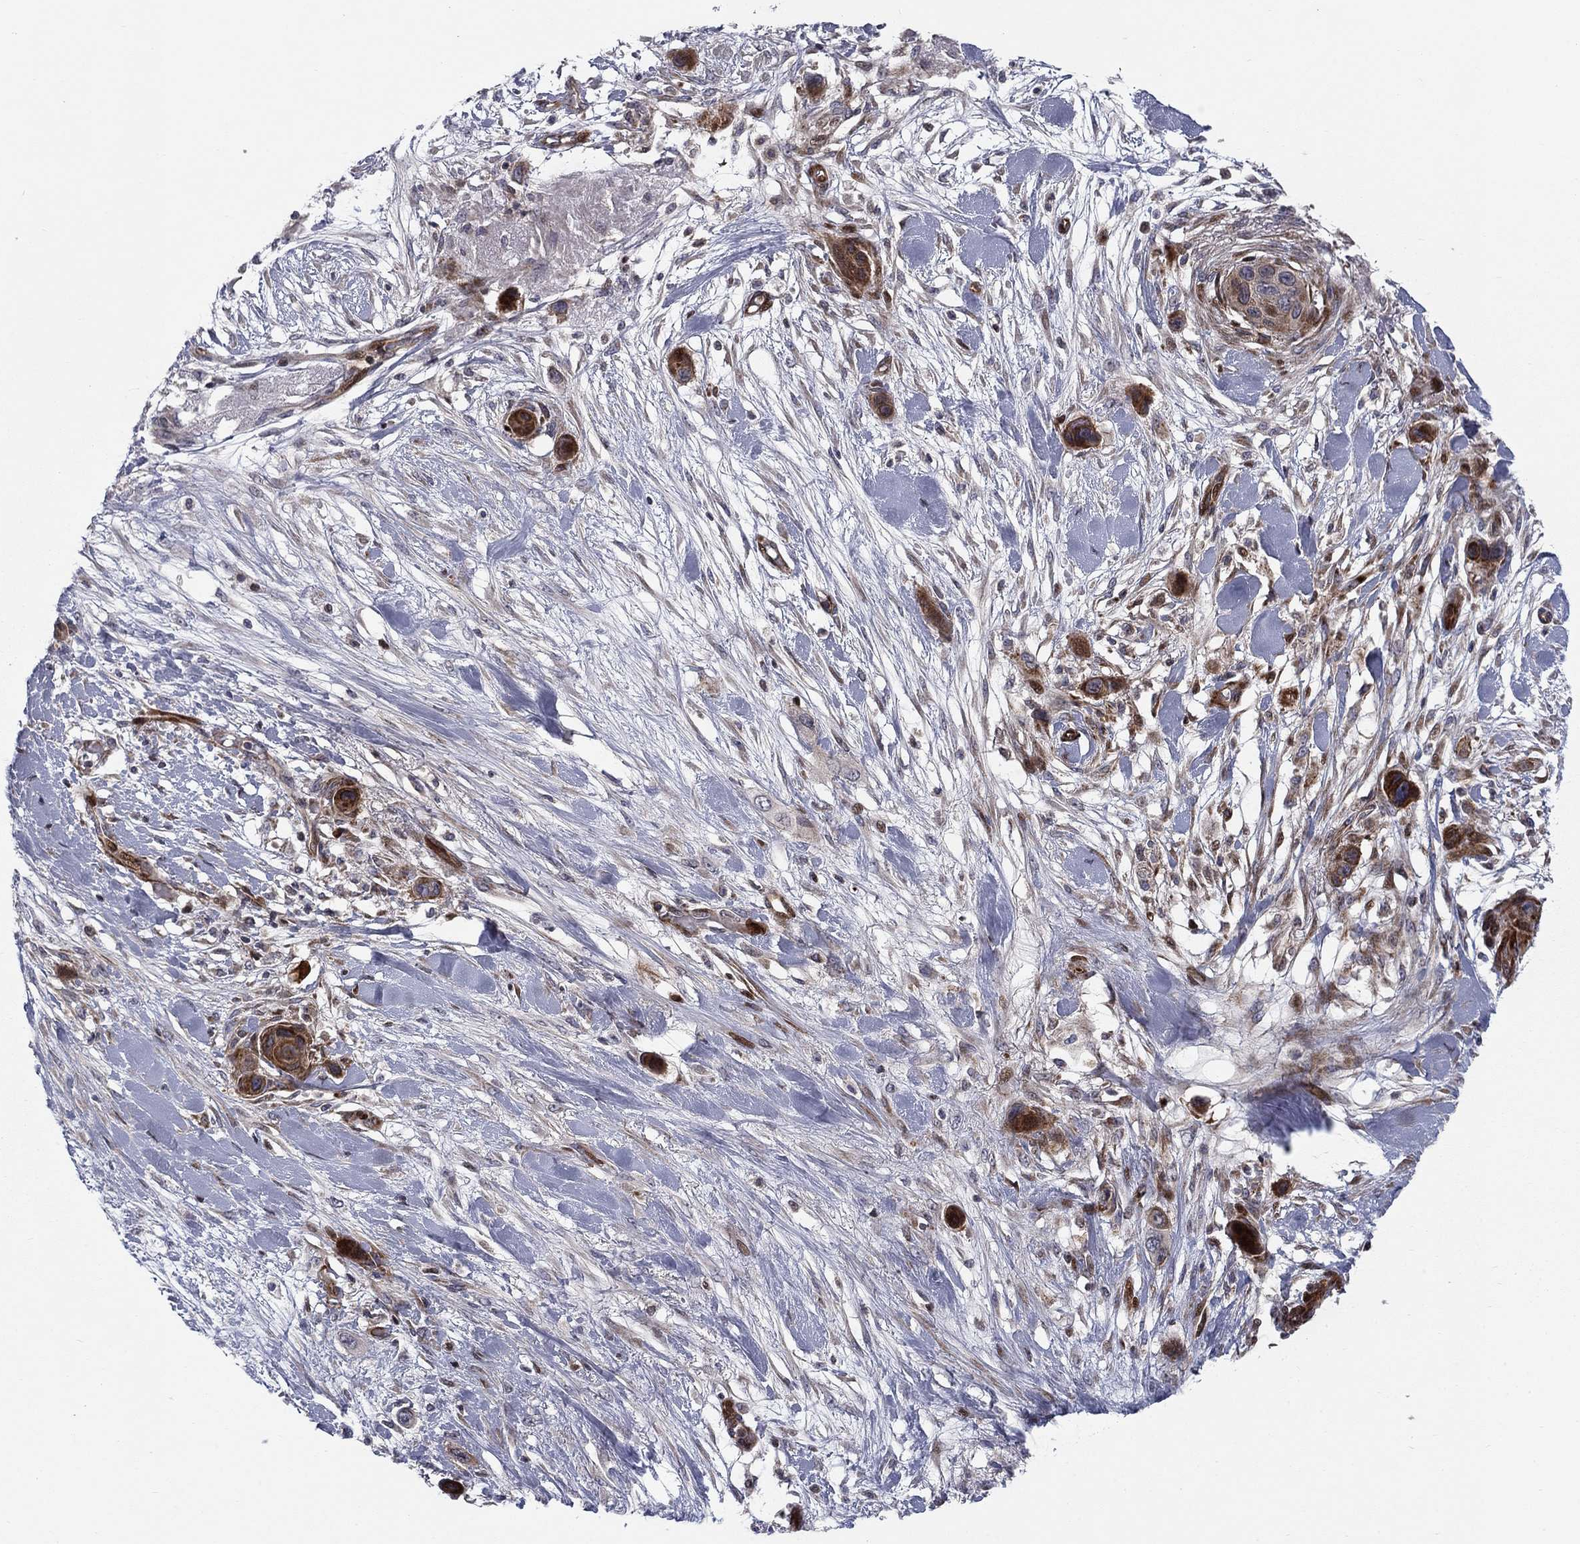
{"staining": {"intensity": "moderate", "quantity": "25%-75%", "location": "cytoplasmic/membranous"}, "tissue": "skin cancer", "cell_type": "Tumor cells", "image_type": "cancer", "snomed": [{"axis": "morphology", "description": "Squamous cell carcinoma, NOS"}, {"axis": "topography", "description": "Skin"}], "caption": "Tumor cells display medium levels of moderate cytoplasmic/membranous positivity in about 25%-75% of cells in skin cancer.", "gene": "MIOS", "patient": {"sex": "male", "age": 79}}